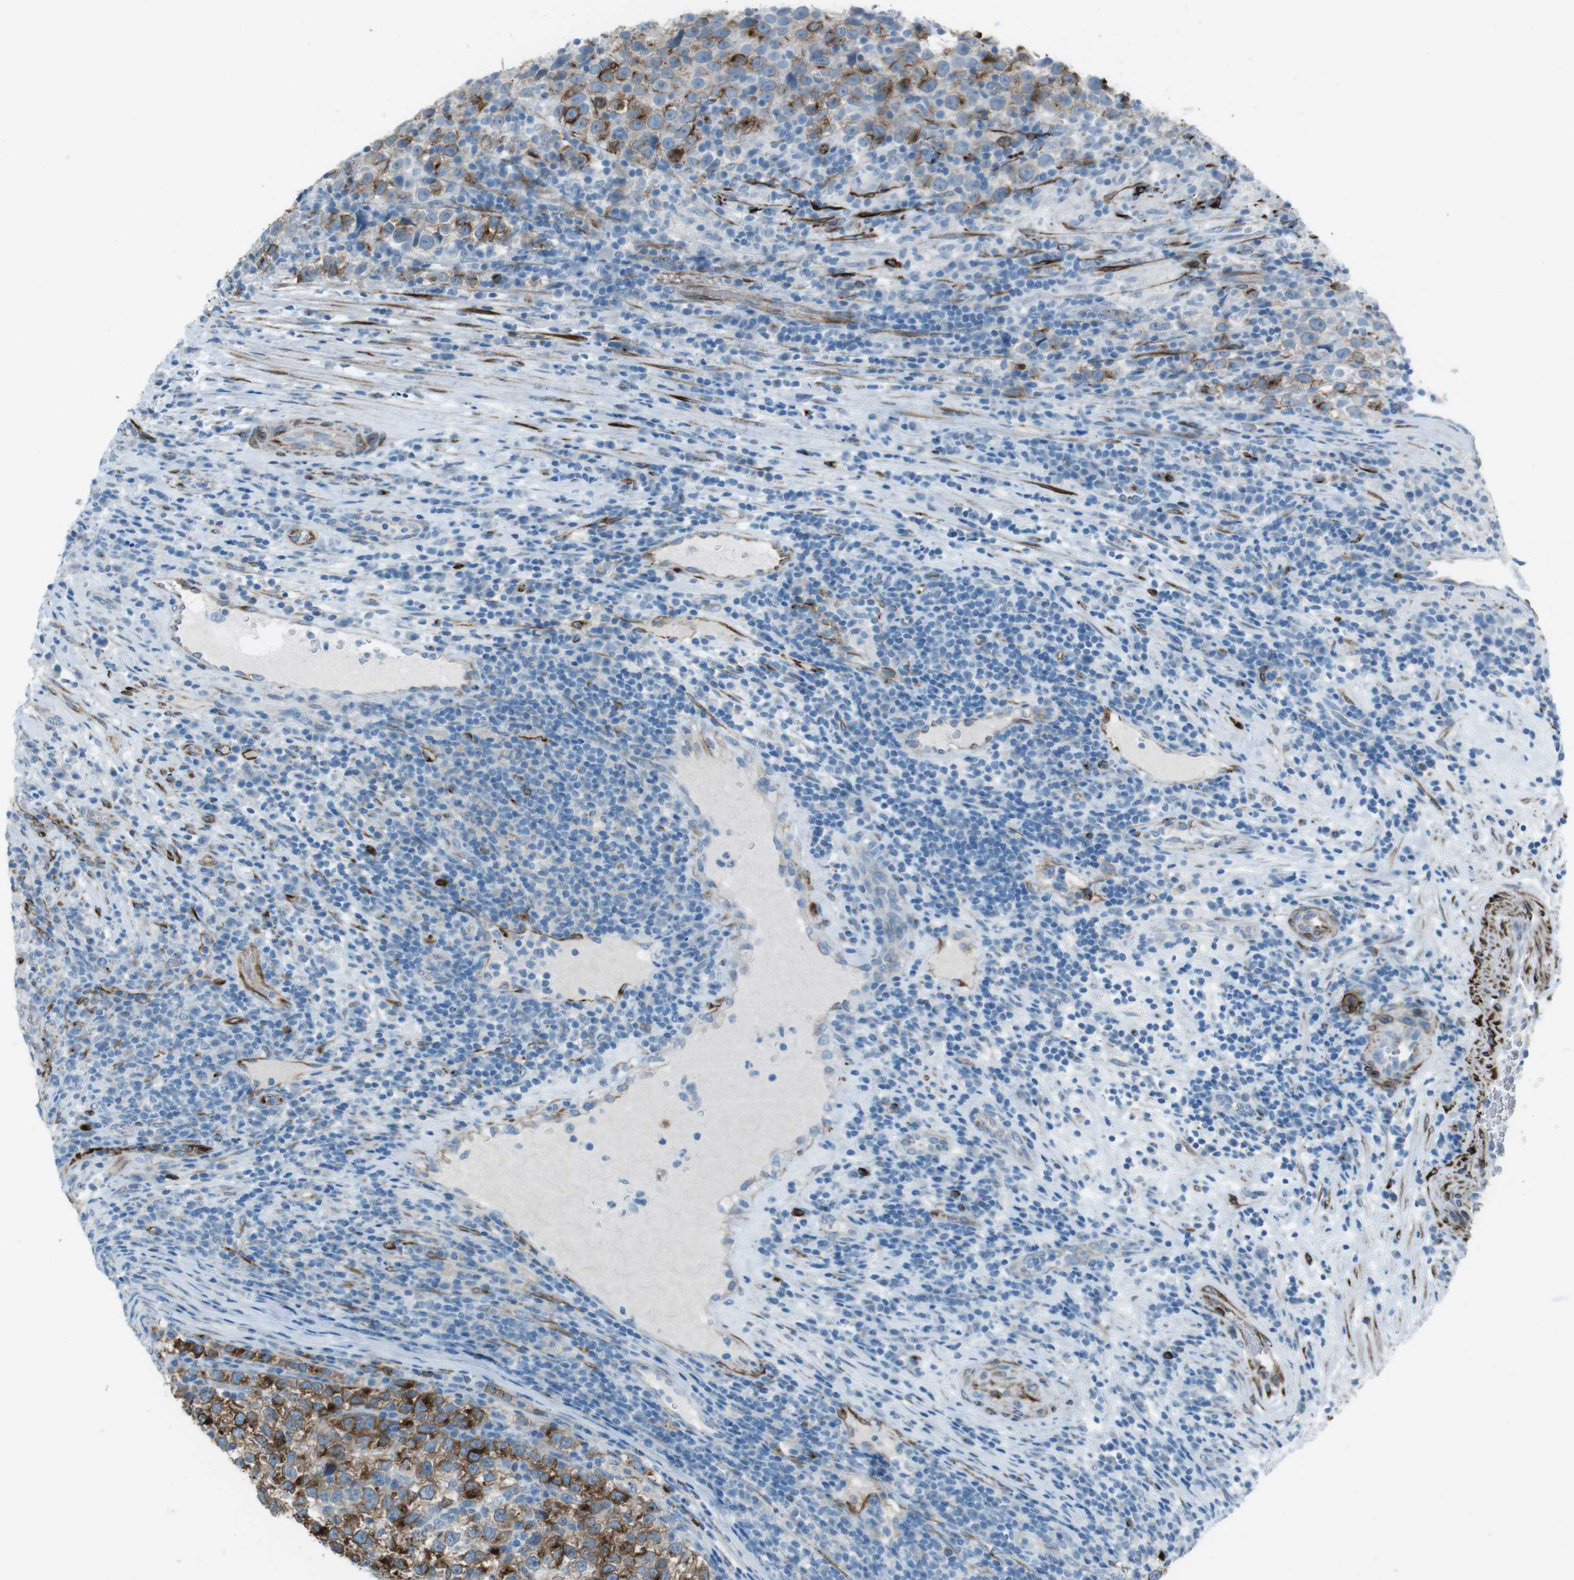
{"staining": {"intensity": "moderate", "quantity": "25%-75%", "location": "cytoplasmic/membranous"}, "tissue": "testis cancer", "cell_type": "Tumor cells", "image_type": "cancer", "snomed": [{"axis": "morphology", "description": "Normal tissue, NOS"}, {"axis": "morphology", "description": "Seminoma, NOS"}, {"axis": "topography", "description": "Testis"}], "caption": "This is a photomicrograph of immunohistochemistry (IHC) staining of testis cancer, which shows moderate expression in the cytoplasmic/membranous of tumor cells.", "gene": "TUBB2A", "patient": {"sex": "male", "age": 43}}